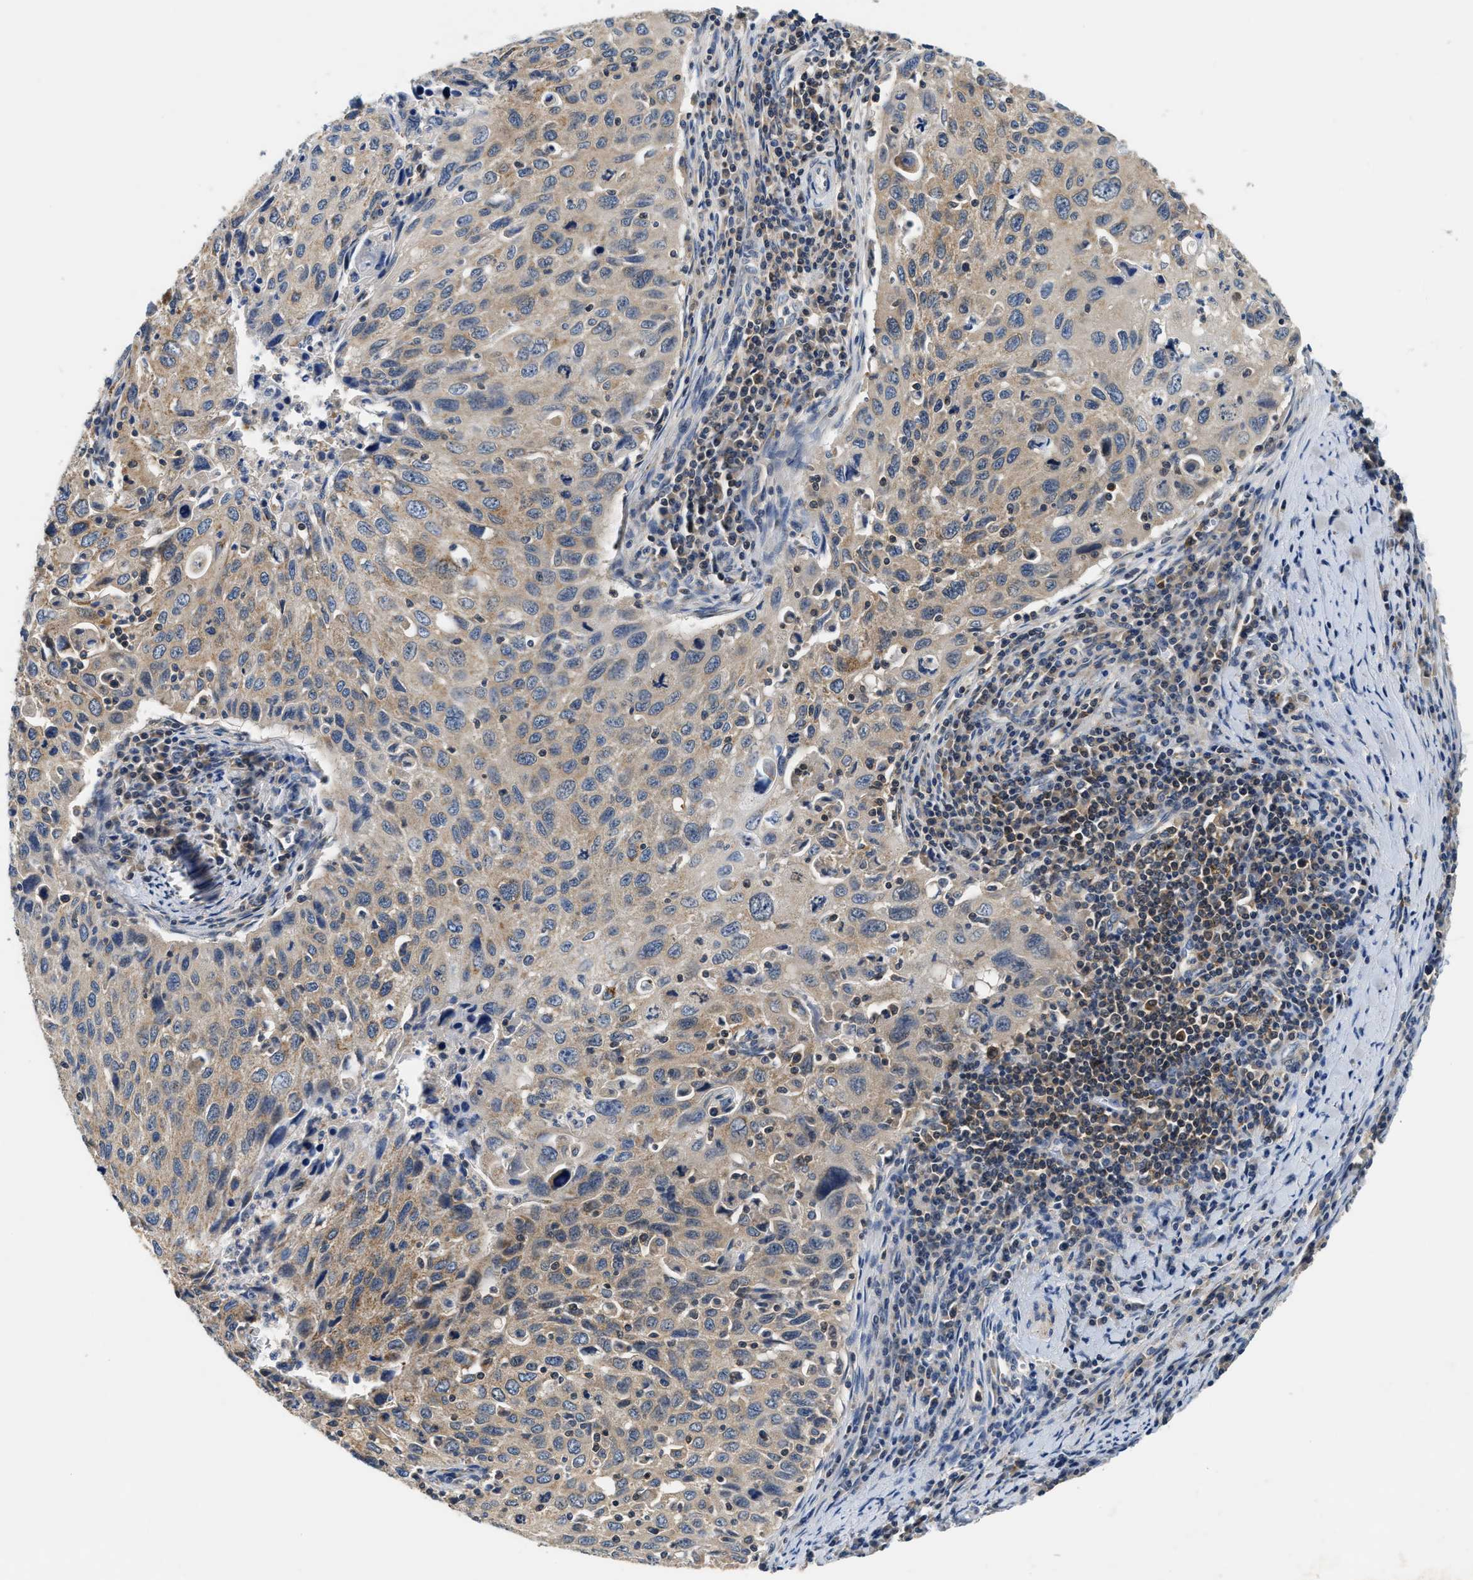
{"staining": {"intensity": "weak", "quantity": "25%-75%", "location": "cytoplasmic/membranous"}, "tissue": "cervical cancer", "cell_type": "Tumor cells", "image_type": "cancer", "snomed": [{"axis": "morphology", "description": "Squamous cell carcinoma, NOS"}, {"axis": "topography", "description": "Cervix"}], "caption": "Tumor cells show low levels of weak cytoplasmic/membranous staining in about 25%-75% of cells in human cervical cancer.", "gene": "CCM2", "patient": {"sex": "female", "age": 53}}